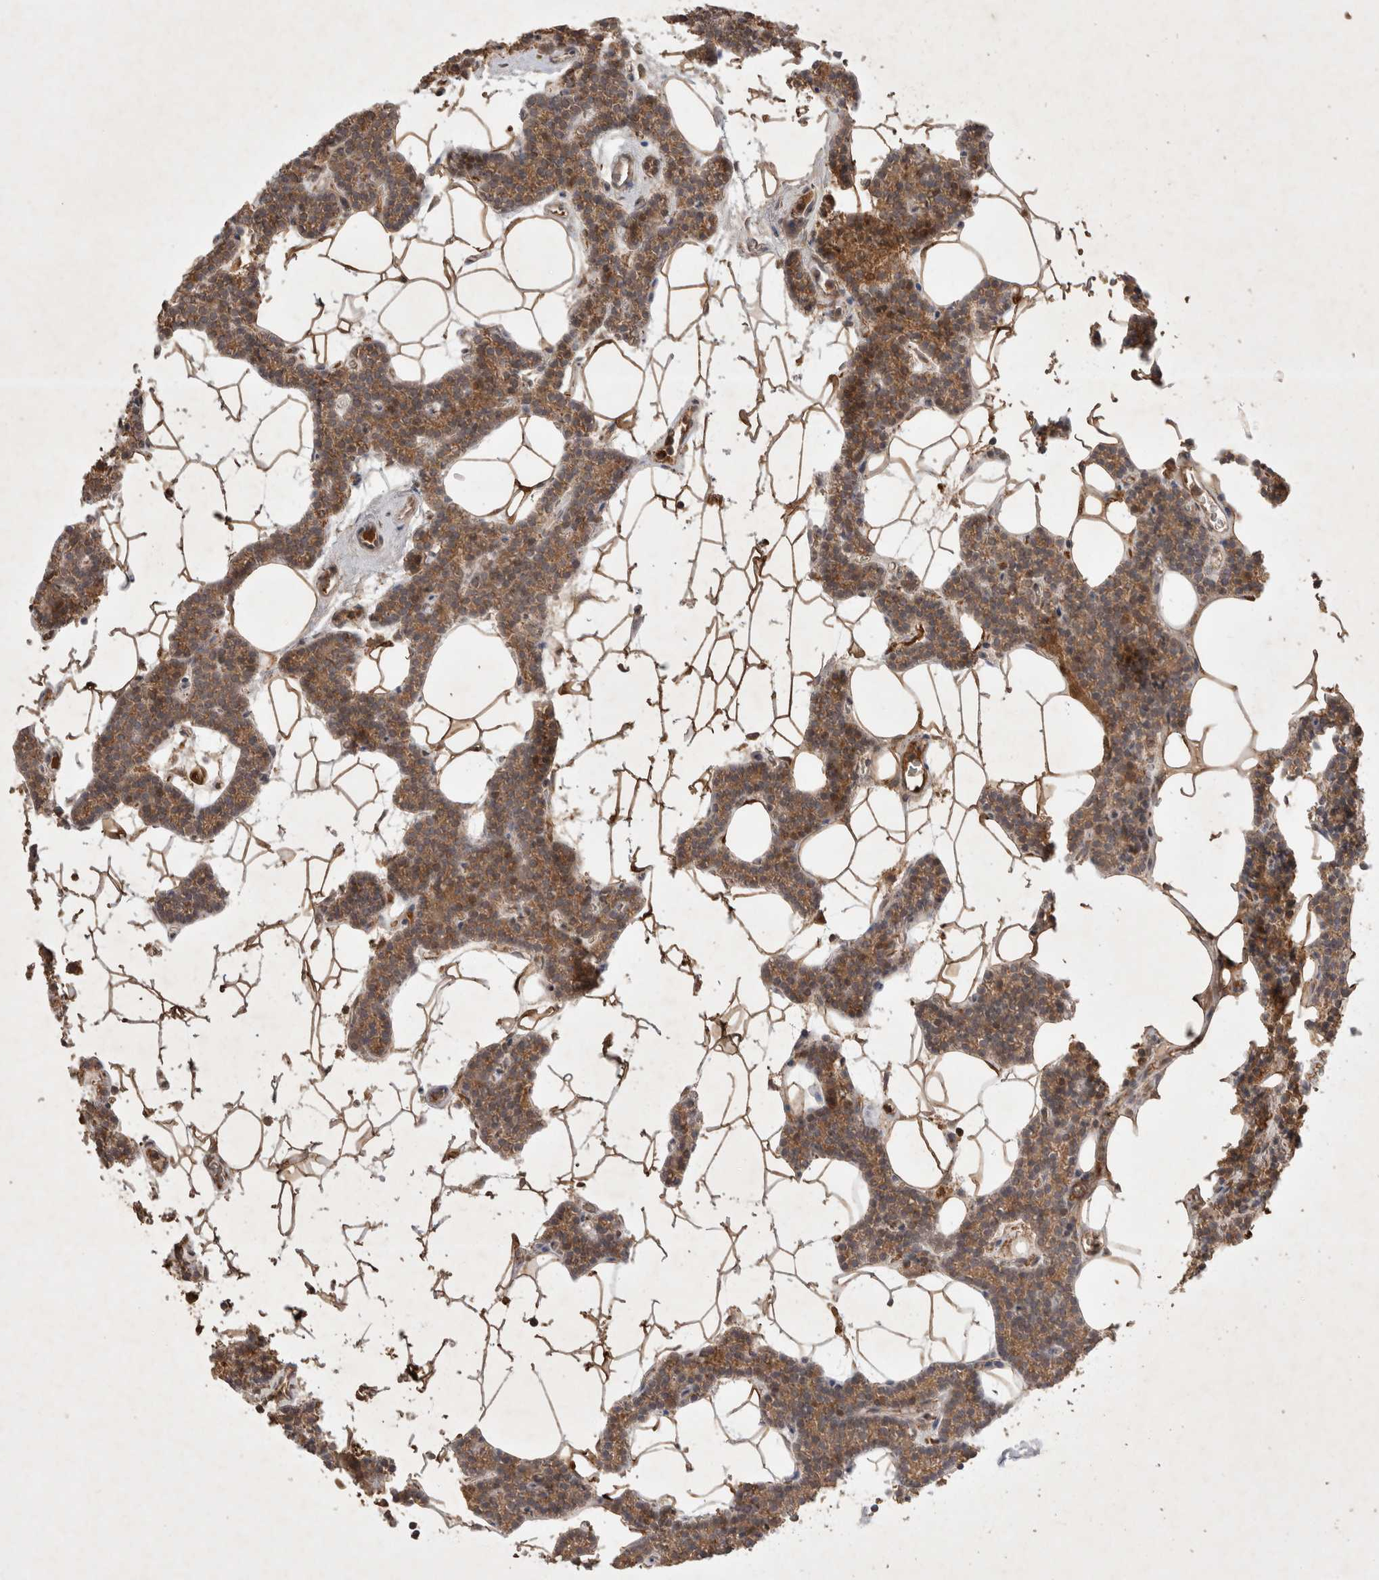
{"staining": {"intensity": "moderate", "quantity": ">75%", "location": "cytoplasmic/membranous"}, "tissue": "parathyroid gland", "cell_type": "Glandular cells", "image_type": "normal", "snomed": [{"axis": "morphology", "description": "Normal tissue, NOS"}, {"axis": "topography", "description": "Parathyroid gland"}], "caption": "Protein expression analysis of benign human parathyroid gland reveals moderate cytoplasmic/membranous positivity in about >75% of glandular cells.", "gene": "FAM221A", "patient": {"sex": "male", "age": 42}}